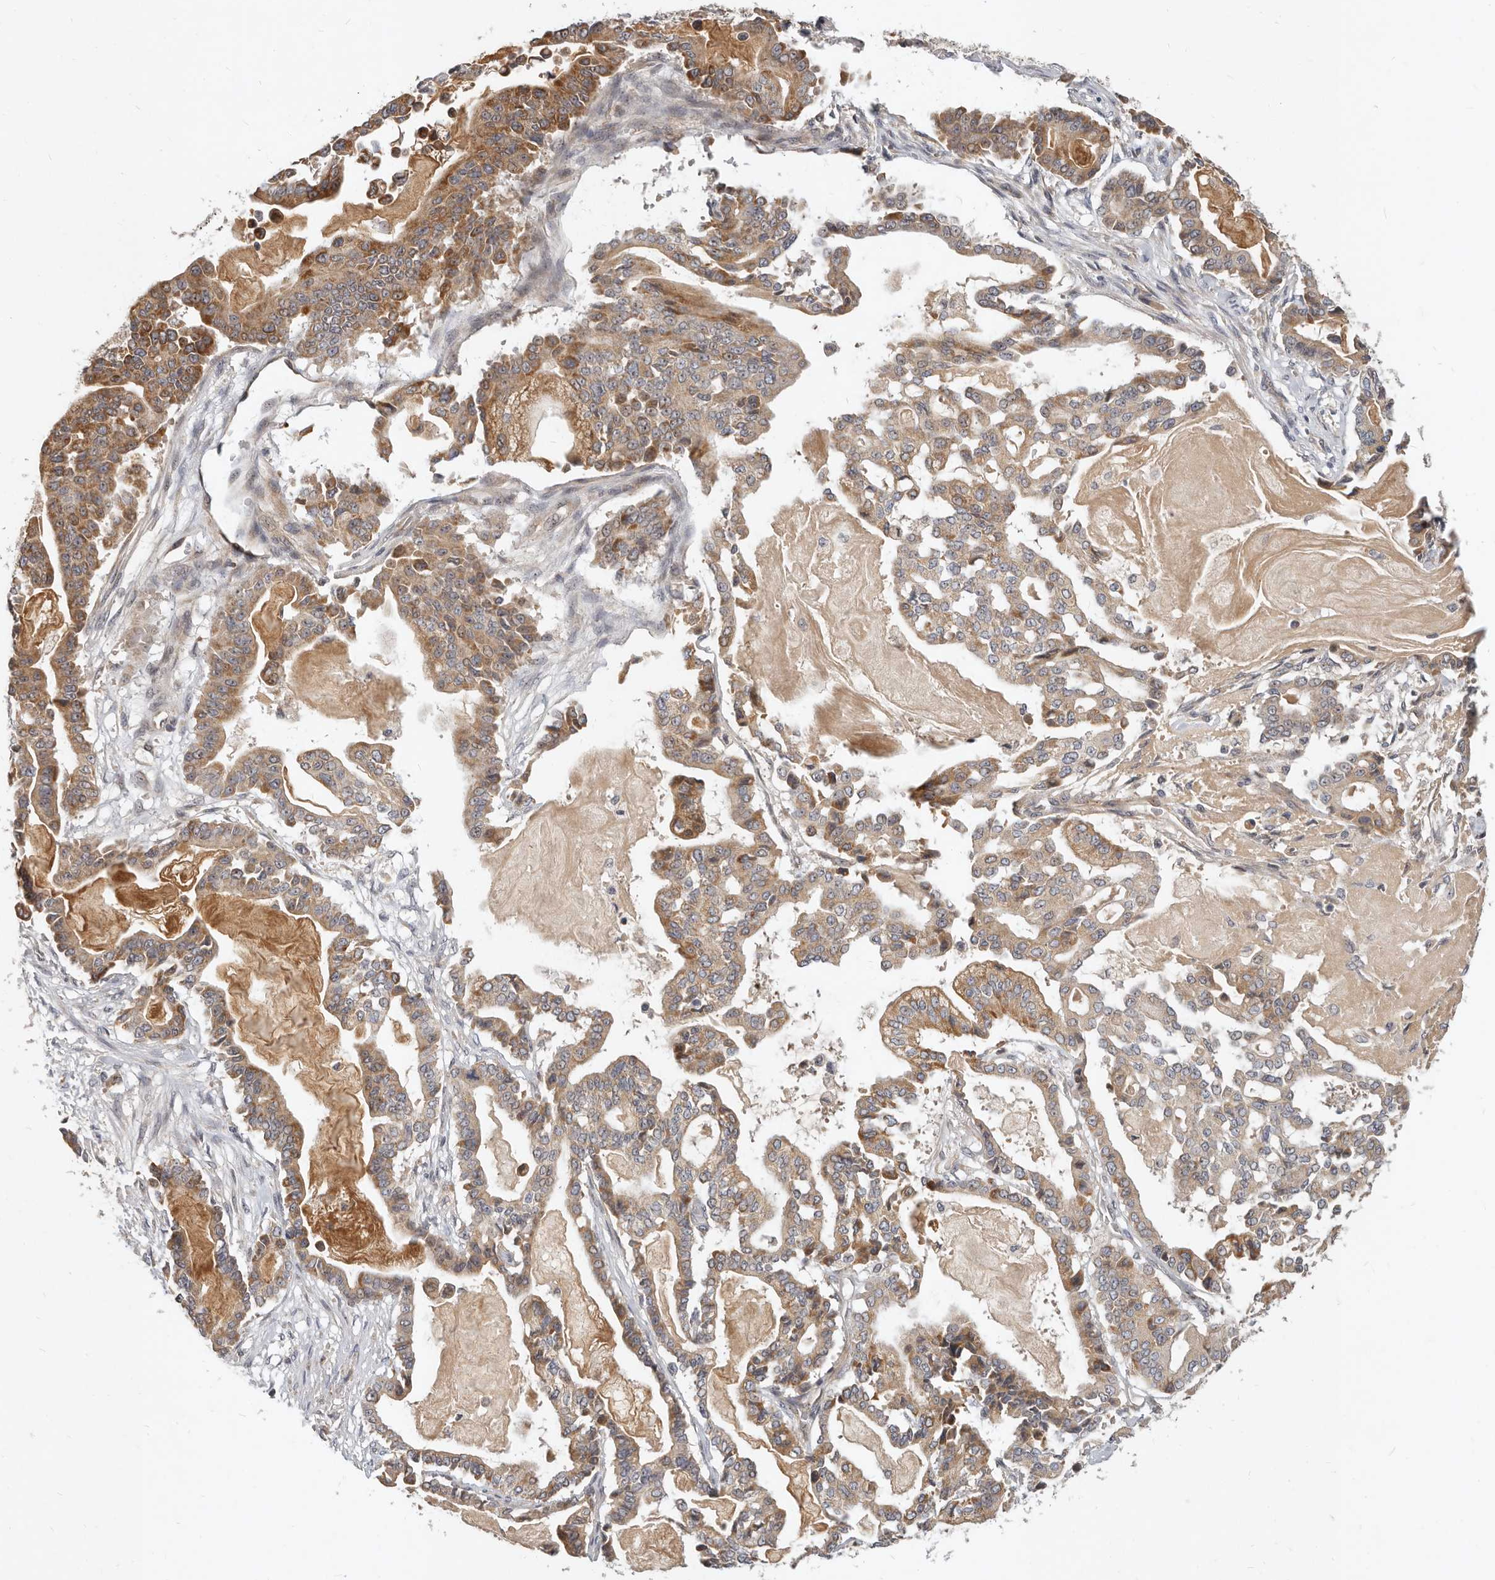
{"staining": {"intensity": "moderate", "quantity": ">75%", "location": "cytoplasmic/membranous"}, "tissue": "pancreatic cancer", "cell_type": "Tumor cells", "image_type": "cancer", "snomed": [{"axis": "morphology", "description": "Adenocarcinoma, NOS"}, {"axis": "topography", "description": "Pancreas"}], "caption": "IHC micrograph of human adenocarcinoma (pancreatic) stained for a protein (brown), which exhibits medium levels of moderate cytoplasmic/membranous staining in about >75% of tumor cells.", "gene": "MICALL2", "patient": {"sex": "male", "age": 63}}